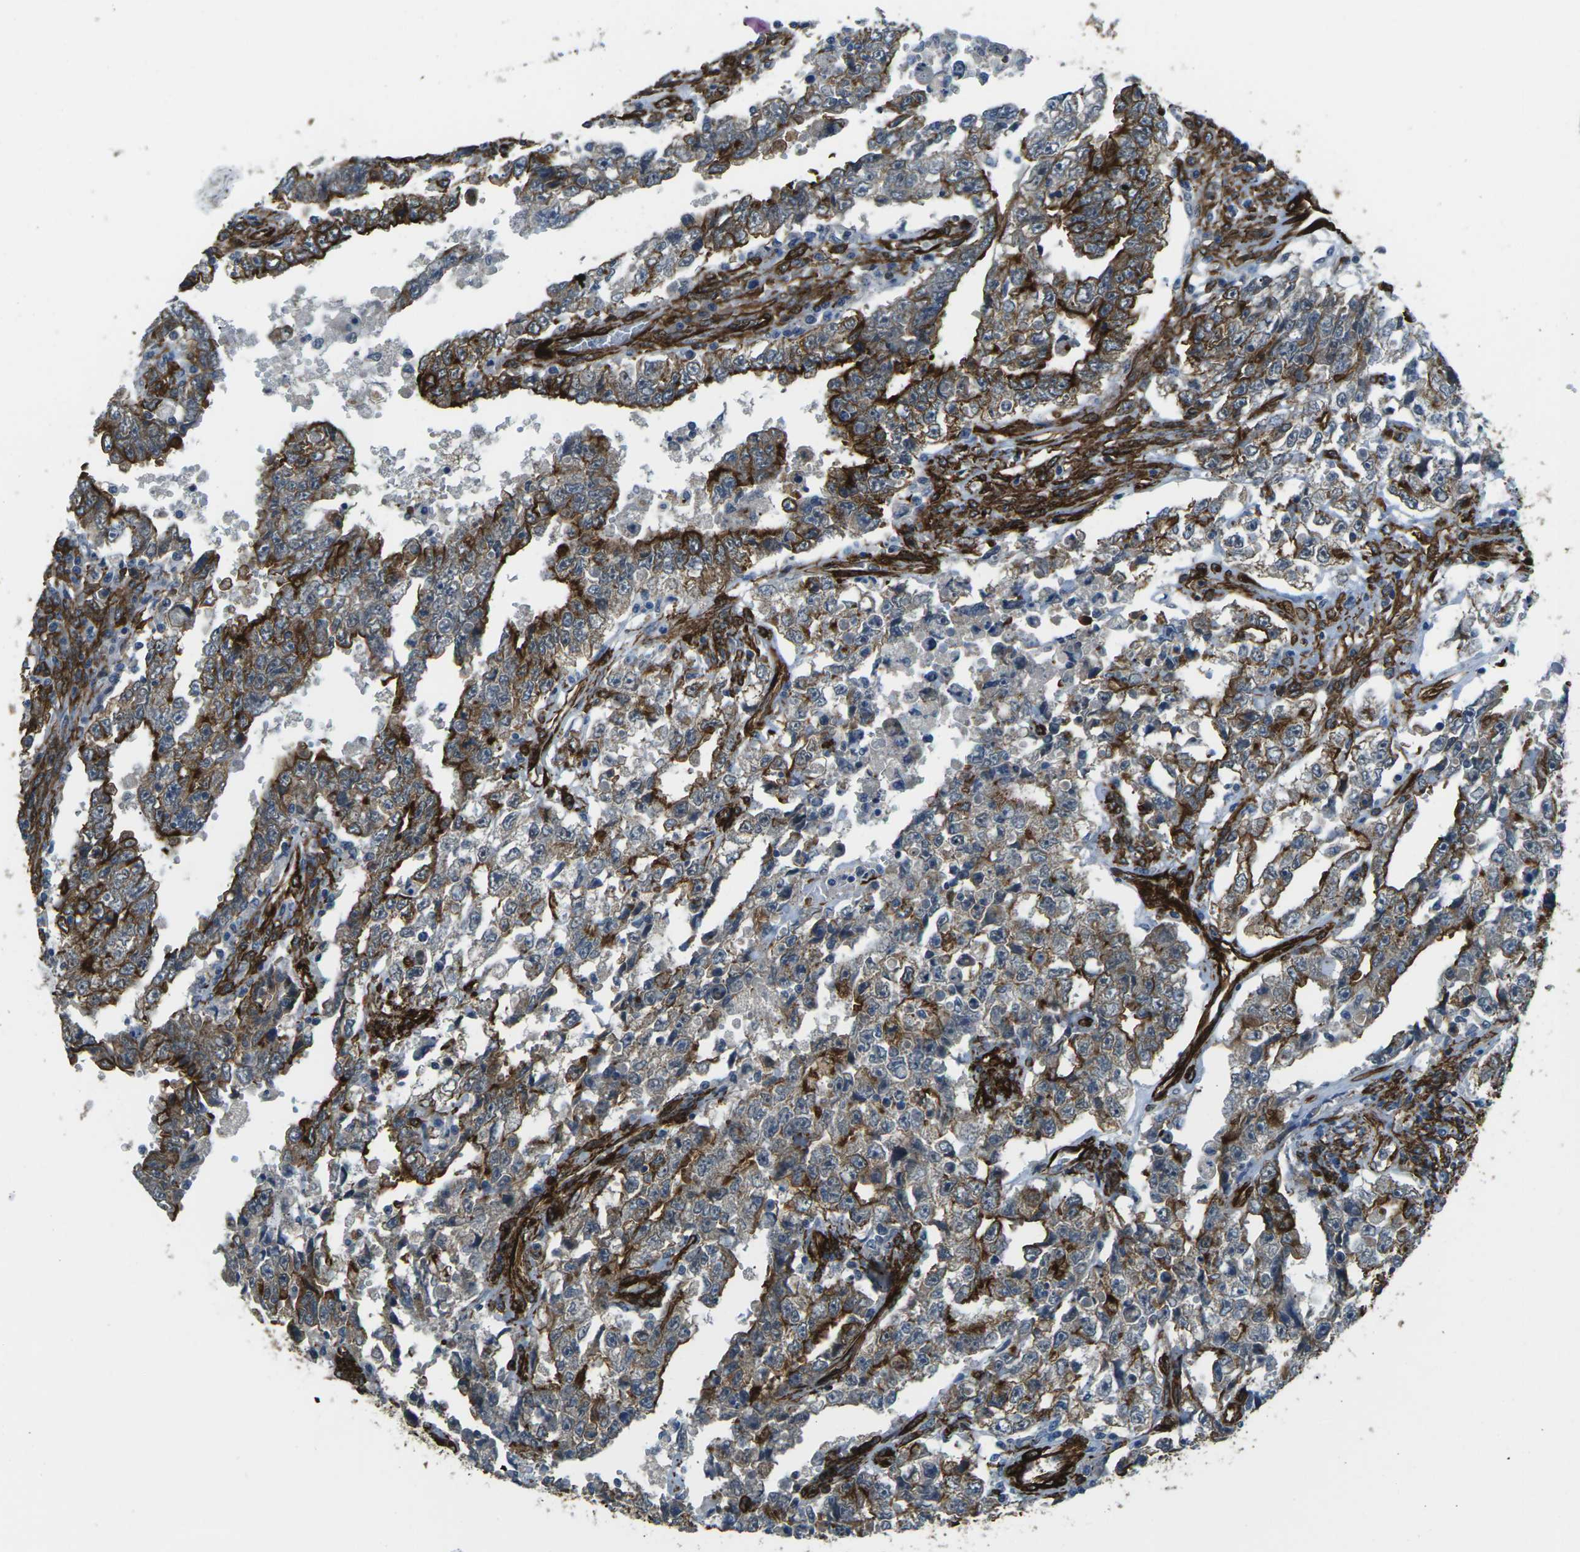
{"staining": {"intensity": "strong", "quantity": "25%-75%", "location": "cytoplasmic/membranous"}, "tissue": "testis cancer", "cell_type": "Tumor cells", "image_type": "cancer", "snomed": [{"axis": "morphology", "description": "Carcinoma, Embryonal, NOS"}, {"axis": "topography", "description": "Testis"}], "caption": "IHC micrograph of neoplastic tissue: human testis cancer (embryonal carcinoma) stained using immunohistochemistry (IHC) reveals high levels of strong protein expression localized specifically in the cytoplasmic/membranous of tumor cells, appearing as a cytoplasmic/membranous brown color.", "gene": "GRAMD1C", "patient": {"sex": "male", "age": 26}}